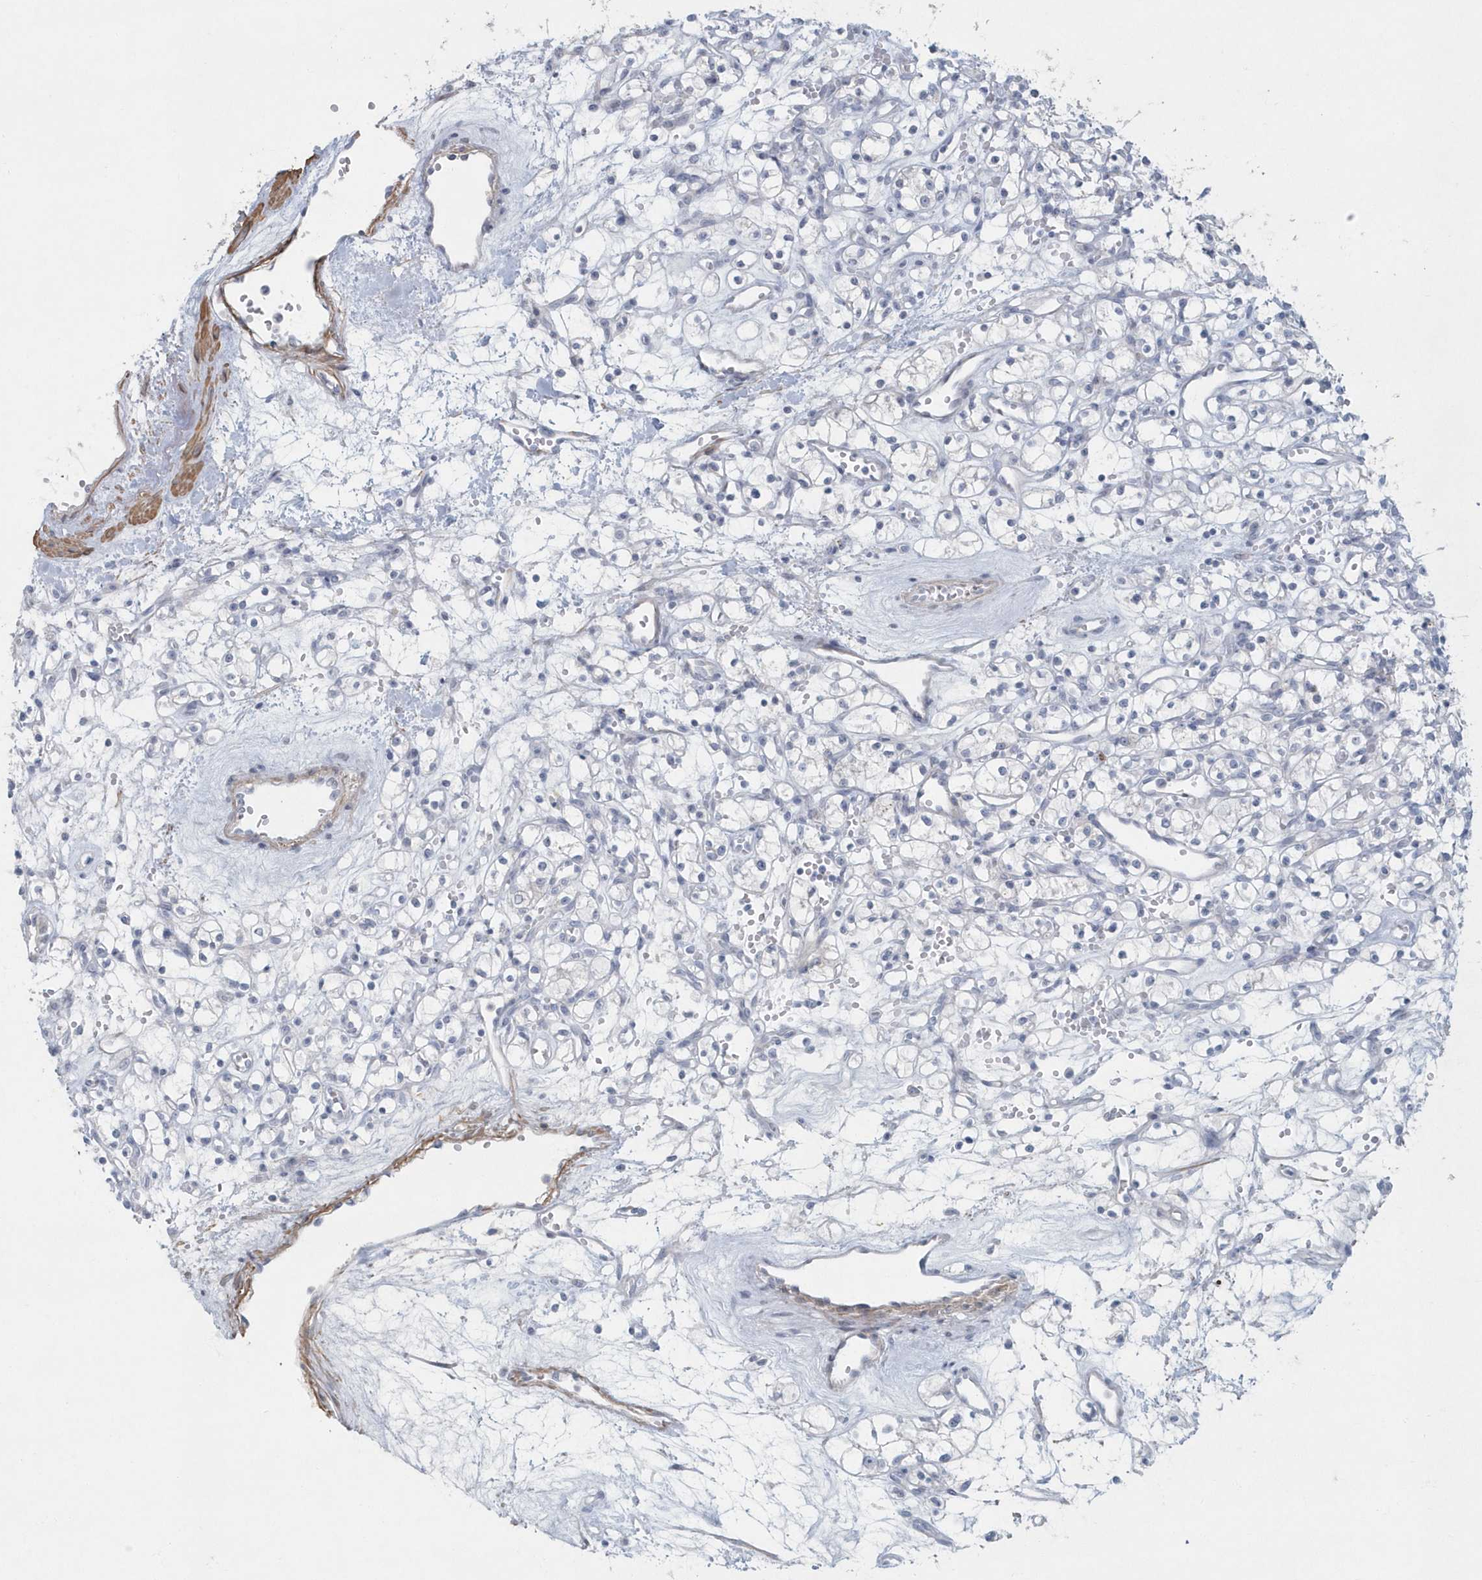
{"staining": {"intensity": "negative", "quantity": "none", "location": "none"}, "tissue": "renal cancer", "cell_type": "Tumor cells", "image_type": "cancer", "snomed": [{"axis": "morphology", "description": "Adenocarcinoma, NOS"}, {"axis": "topography", "description": "Kidney"}], "caption": "An immunohistochemistry image of renal cancer (adenocarcinoma) is shown. There is no staining in tumor cells of renal cancer (adenocarcinoma).", "gene": "MYOT", "patient": {"sex": "female", "age": 59}}